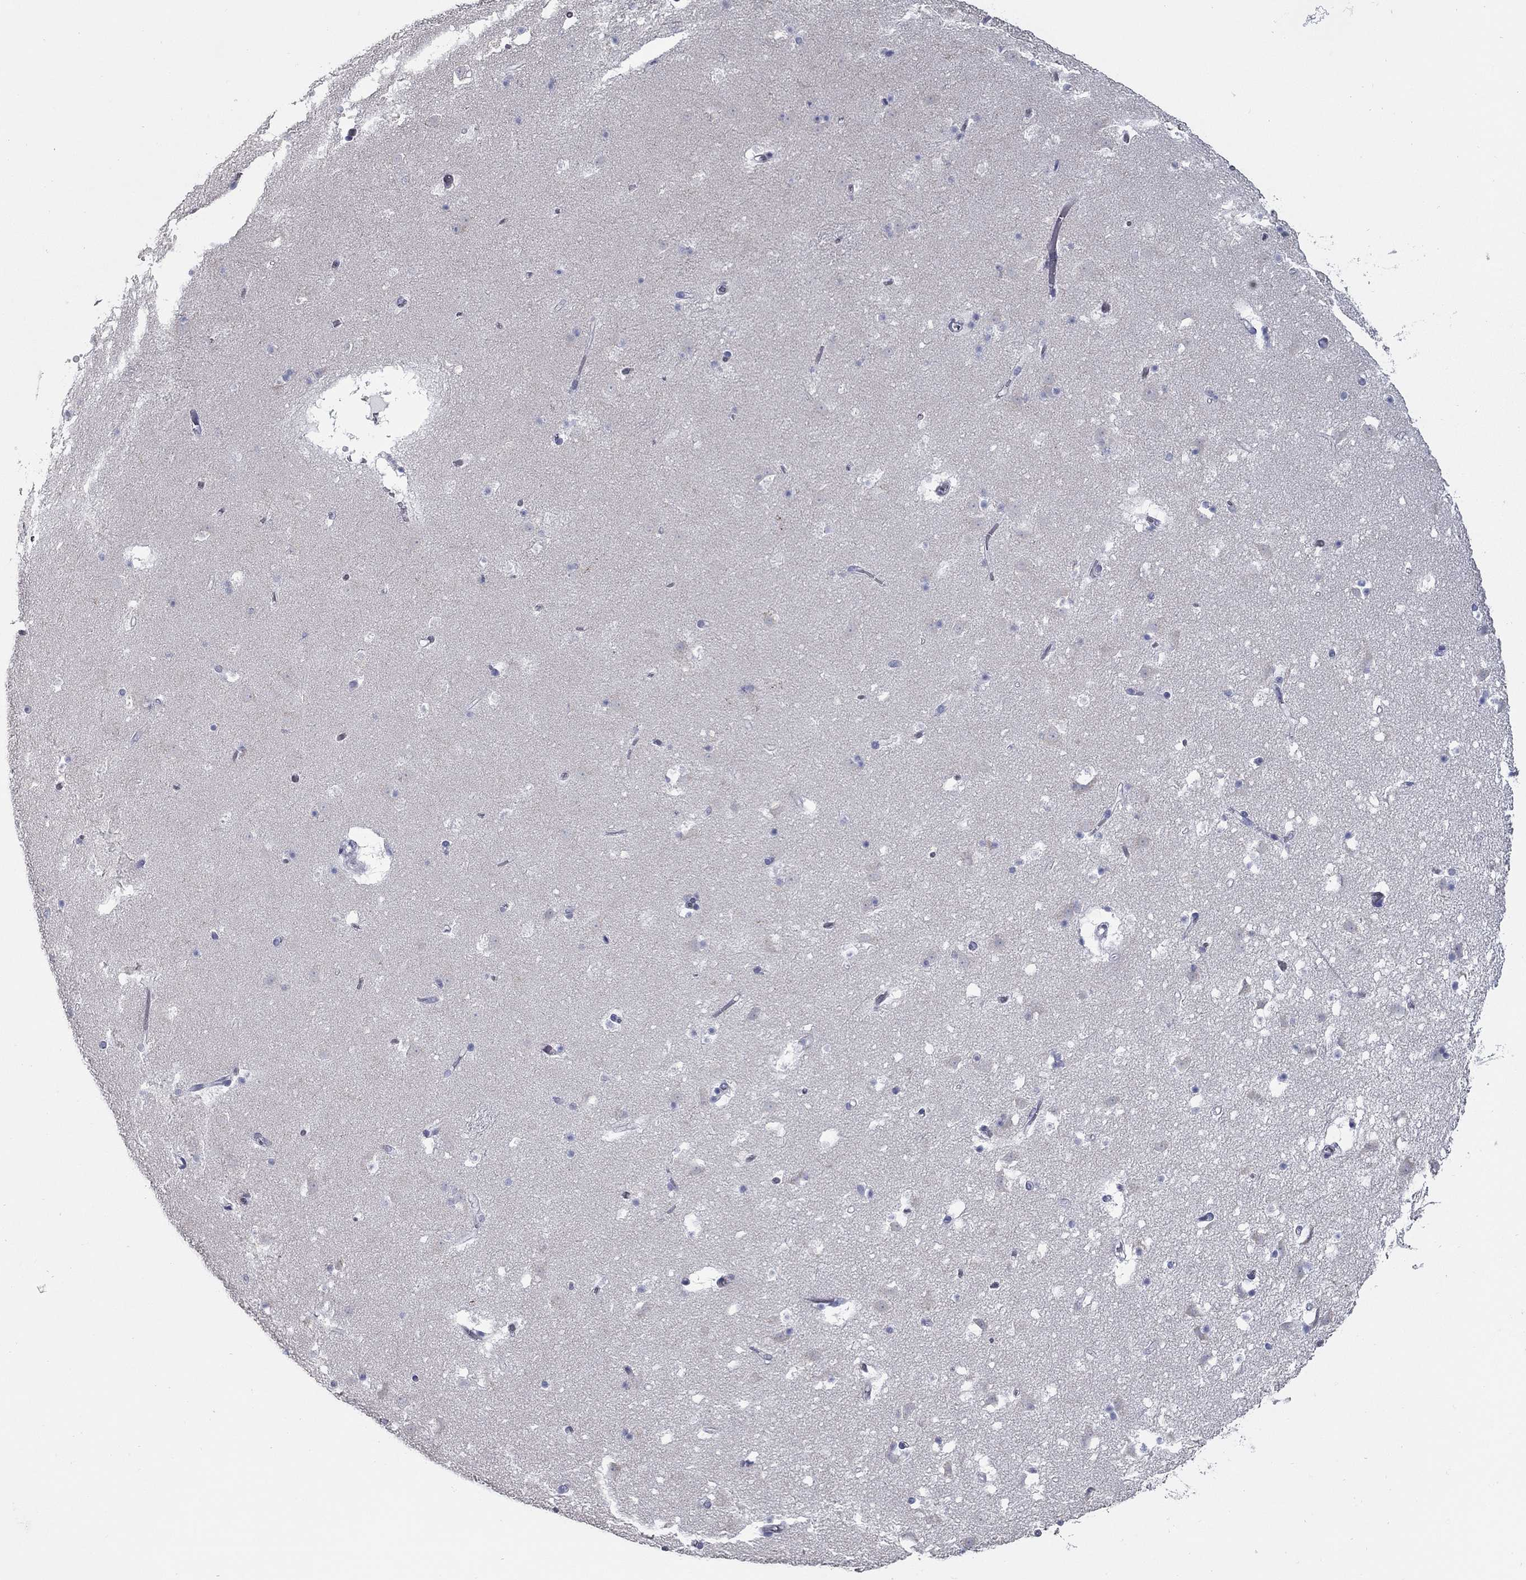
{"staining": {"intensity": "negative", "quantity": "none", "location": "none"}, "tissue": "caudate", "cell_type": "Glial cells", "image_type": "normal", "snomed": [{"axis": "morphology", "description": "Normal tissue, NOS"}, {"axis": "topography", "description": "Lateral ventricle wall"}], "caption": "A histopathology image of caudate stained for a protein demonstrates no brown staining in glial cells. (DAB (3,3'-diaminobenzidine) immunohistochemistry (IHC), high magnification).", "gene": "TAC1", "patient": {"sex": "female", "age": 42}}